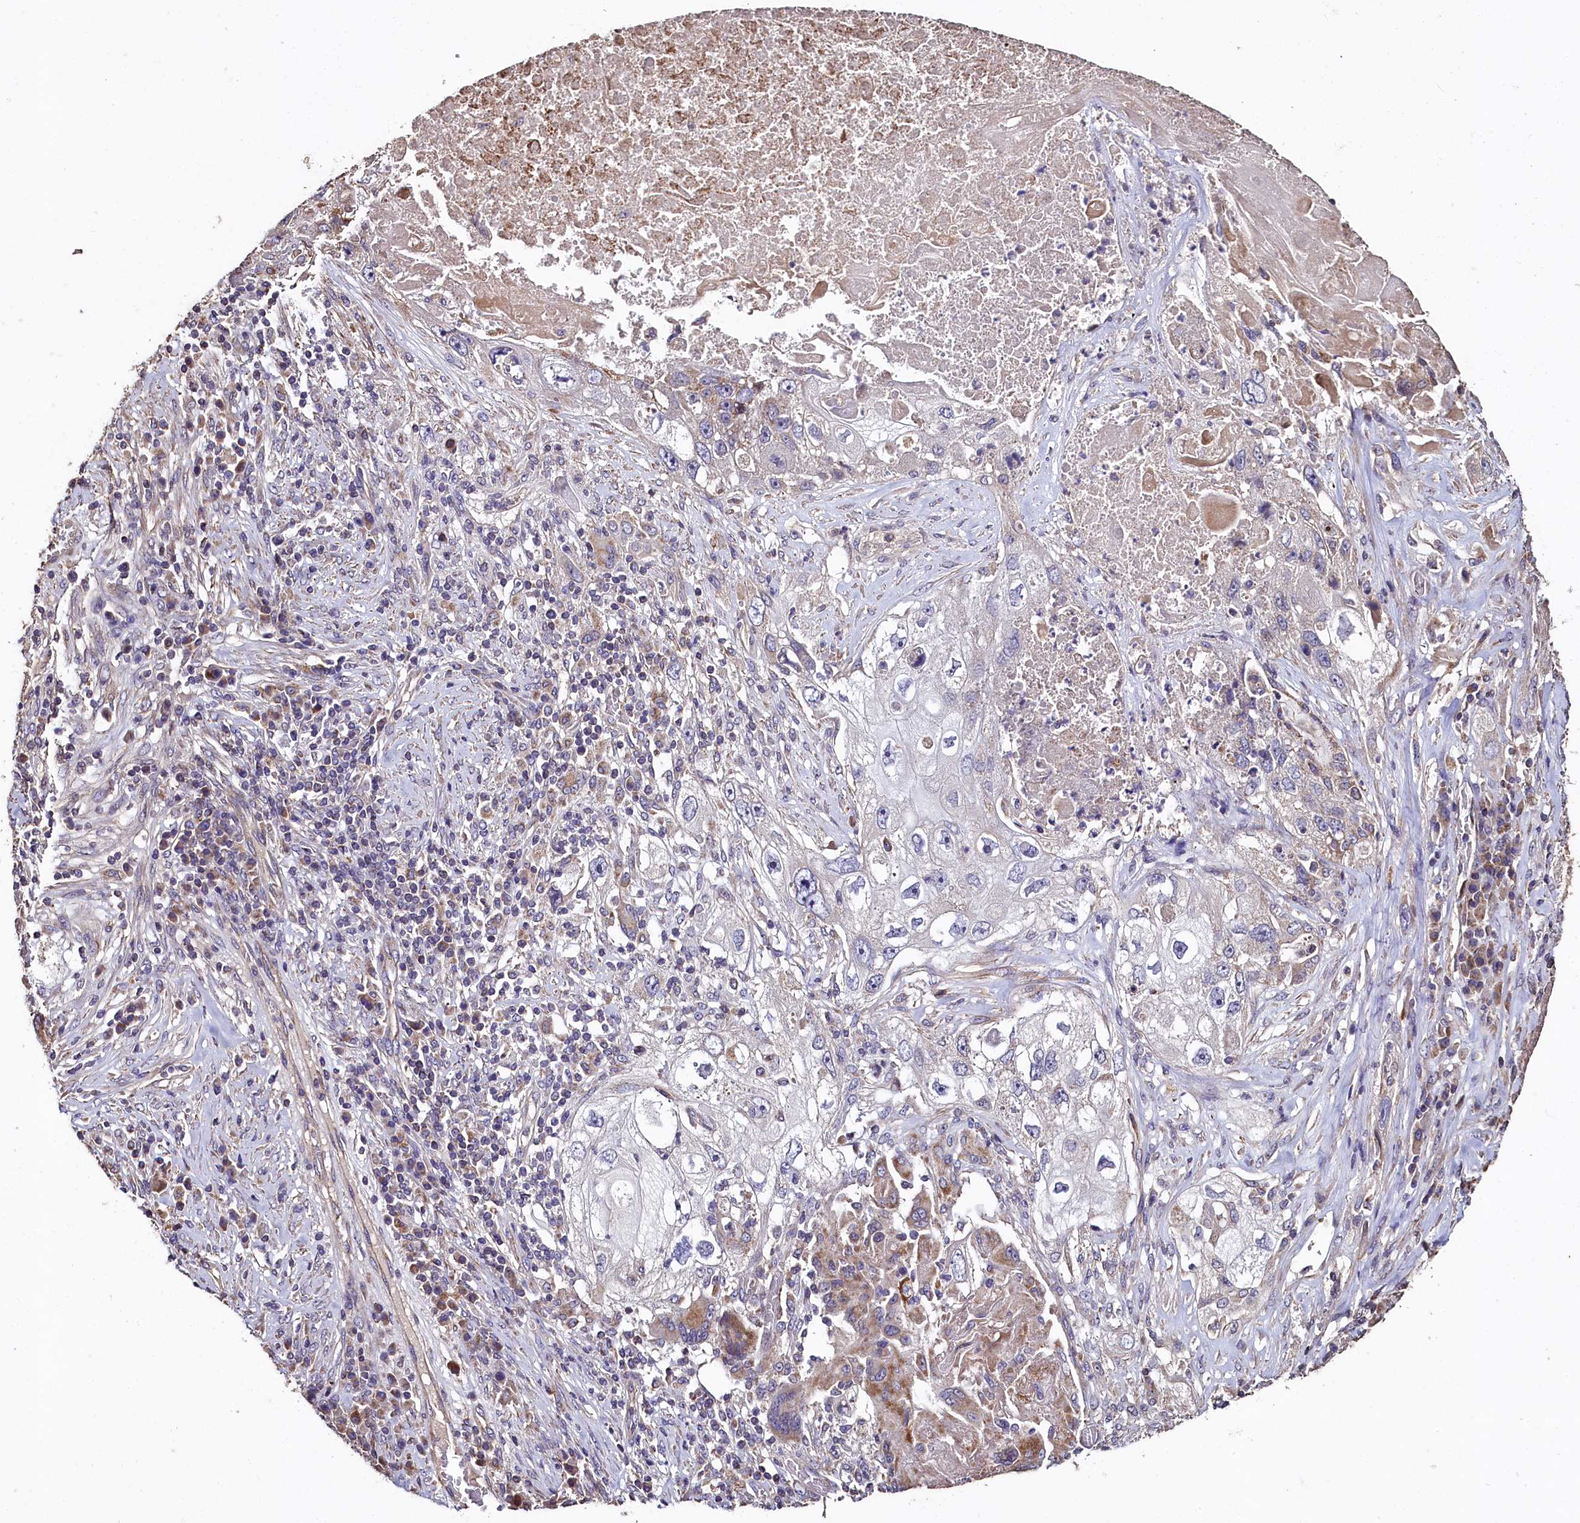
{"staining": {"intensity": "moderate", "quantity": "<25%", "location": "cytoplasmic/membranous"}, "tissue": "lung cancer", "cell_type": "Tumor cells", "image_type": "cancer", "snomed": [{"axis": "morphology", "description": "Squamous cell carcinoma, NOS"}, {"axis": "topography", "description": "Lung"}], "caption": "Moderate cytoplasmic/membranous protein staining is identified in about <25% of tumor cells in lung cancer (squamous cell carcinoma).", "gene": "COQ9", "patient": {"sex": "male", "age": 61}}